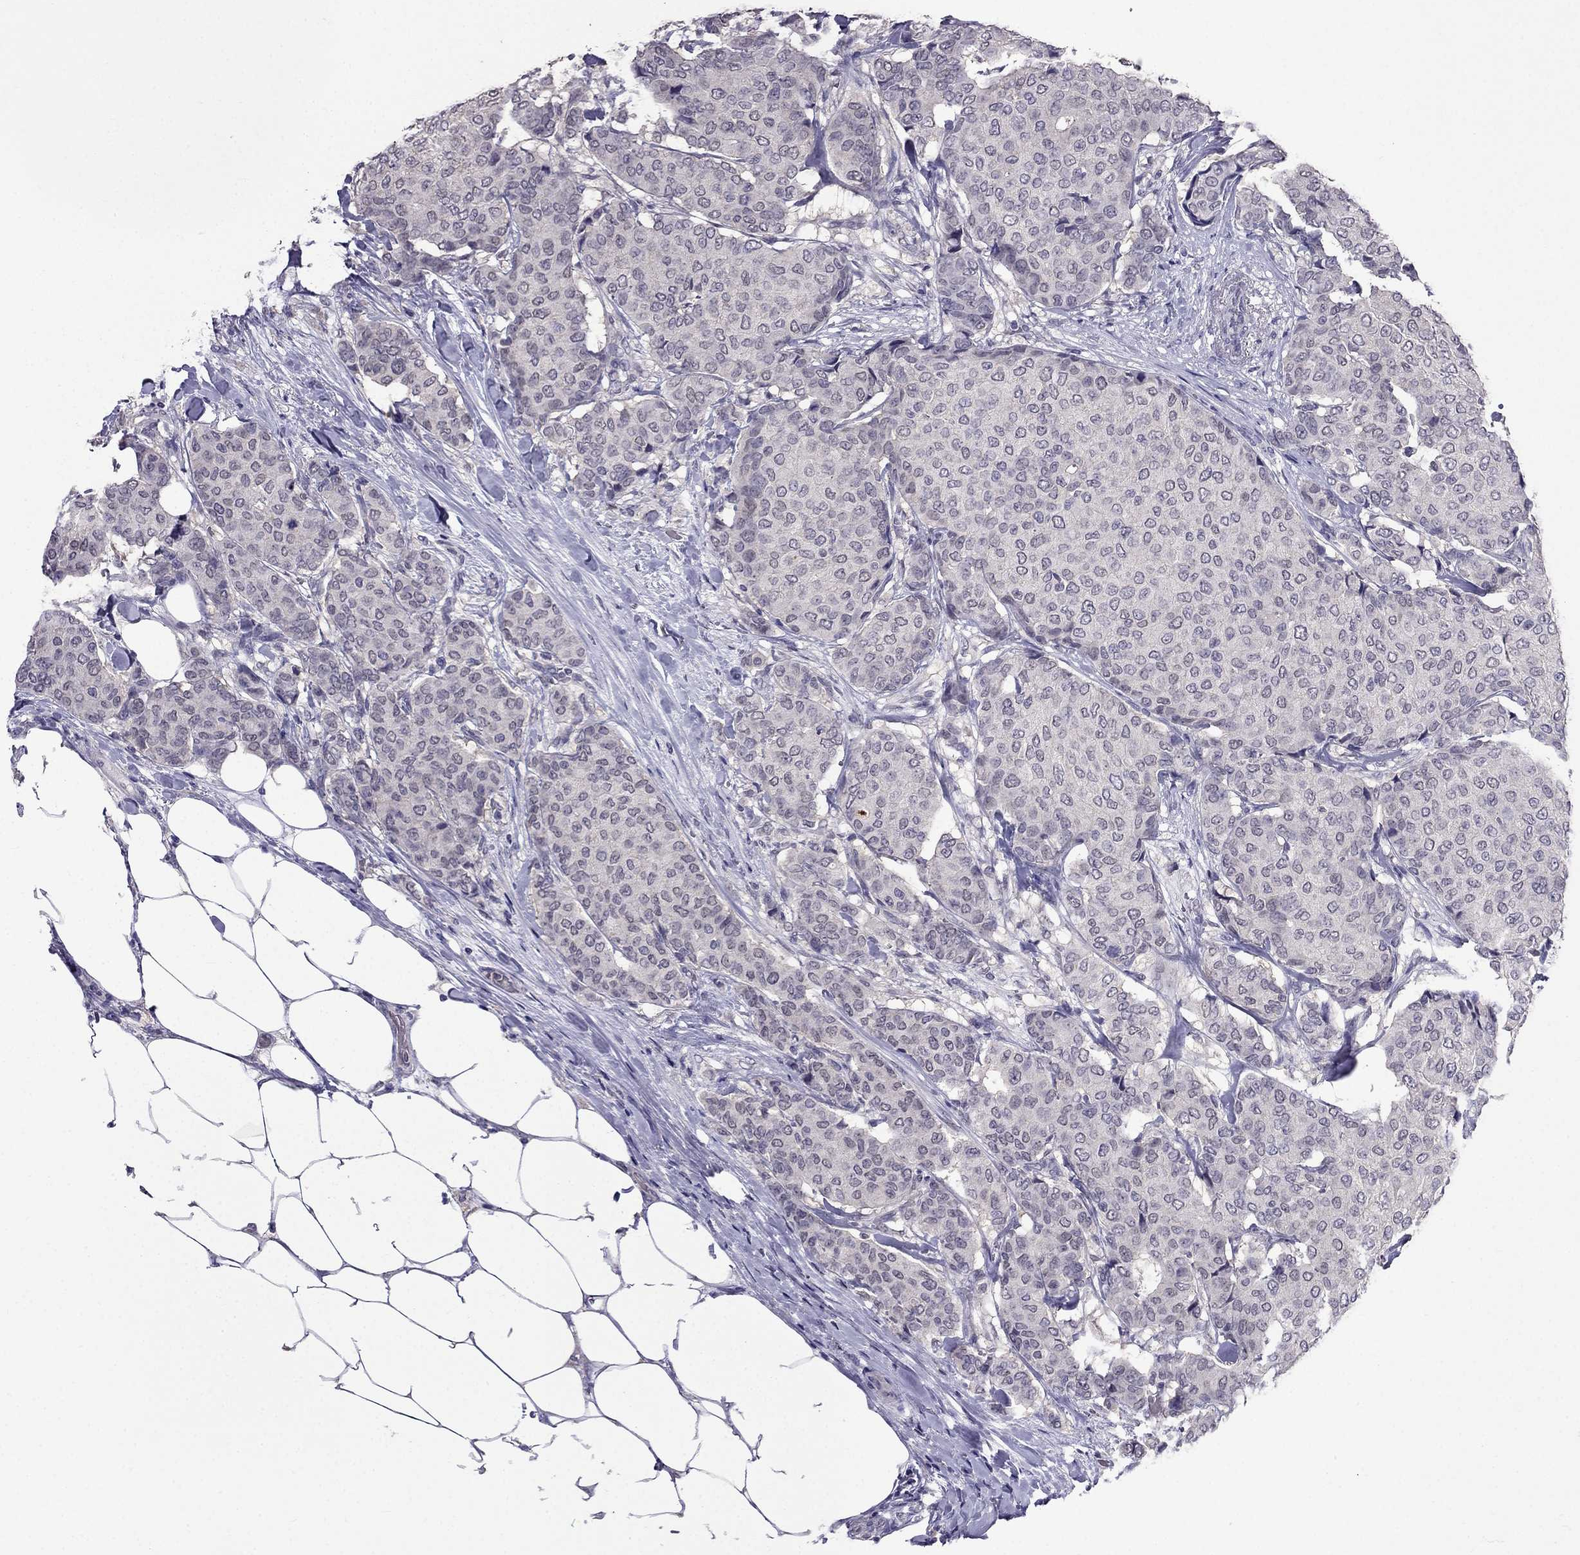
{"staining": {"intensity": "negative", "quantity": "none", "location": "none"}, "tissue": "breast cancer", "cell_type": "Tumor cells", "image_type": "cancer", "snomed": [{"axis": "morphology", "description": "Duct carcinoma"}, {"axis": "topography", "description": "Breast"}], "caption": "Image shows no protein expression in tumor cells of breast cancer tissue.", "gene": "AQP9", "patient": {"sex": "female", "age": 75}}